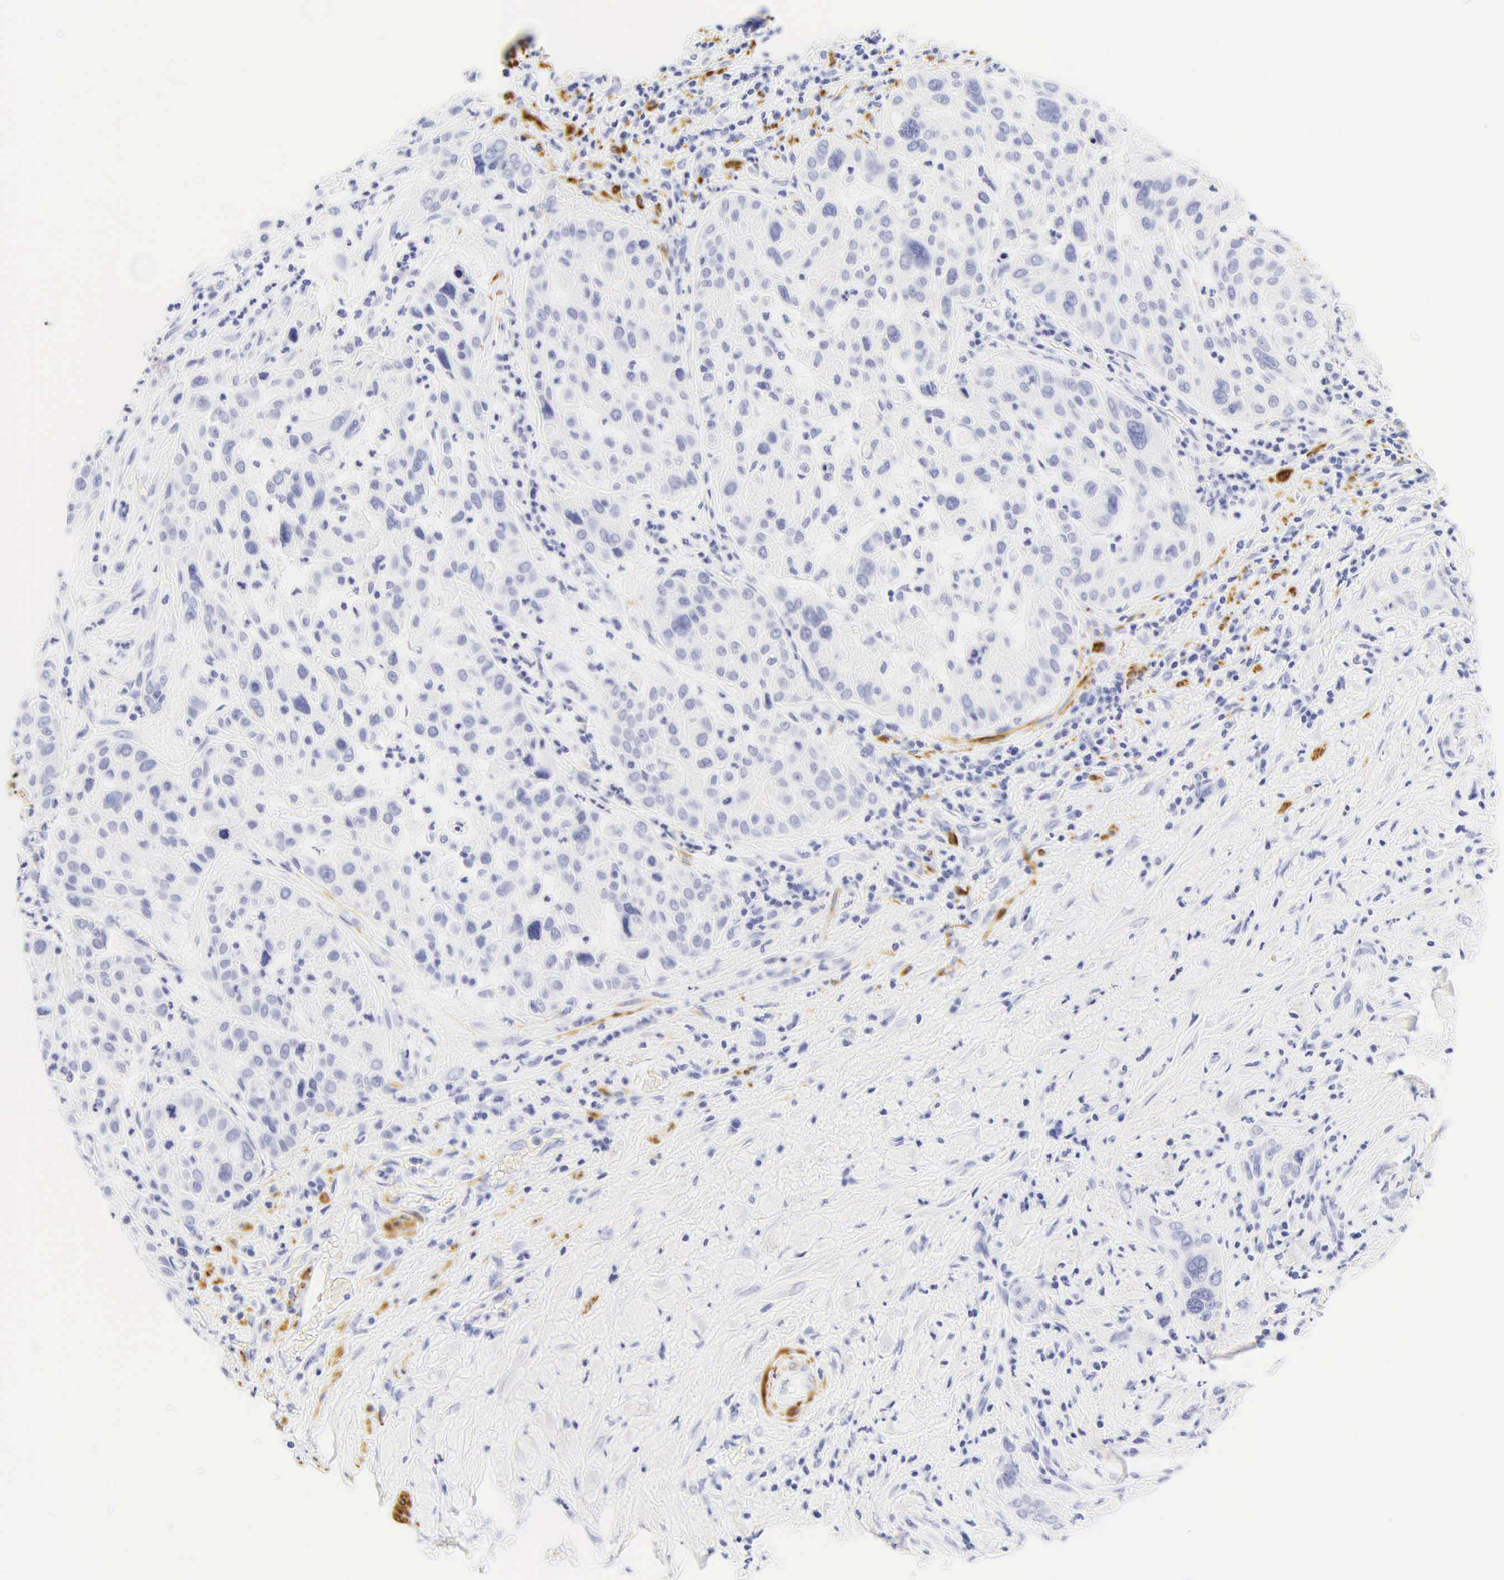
{"staining": {"intensity": "negative", "quantity": "none", "location": "none"}, "tissue": "pancreatic cancer", "cell_type": "Tumor cells", "image_type": "cancer", "snomed": [{"axis": "morphology", "description": "Adenocarcinoma, NOS"}, {"axis": "topography", "description": "Pancreas"}], "caption": "The immunohistochemistry histopathology image has no significant staining in tumor cells of pancreatic cancer tissue. (DAB immunohistochemistry (IHC) visualized using brightfield microscopy, high magnification).", "gene": "DES", "patient": {"sex": "female", "age": 52}}